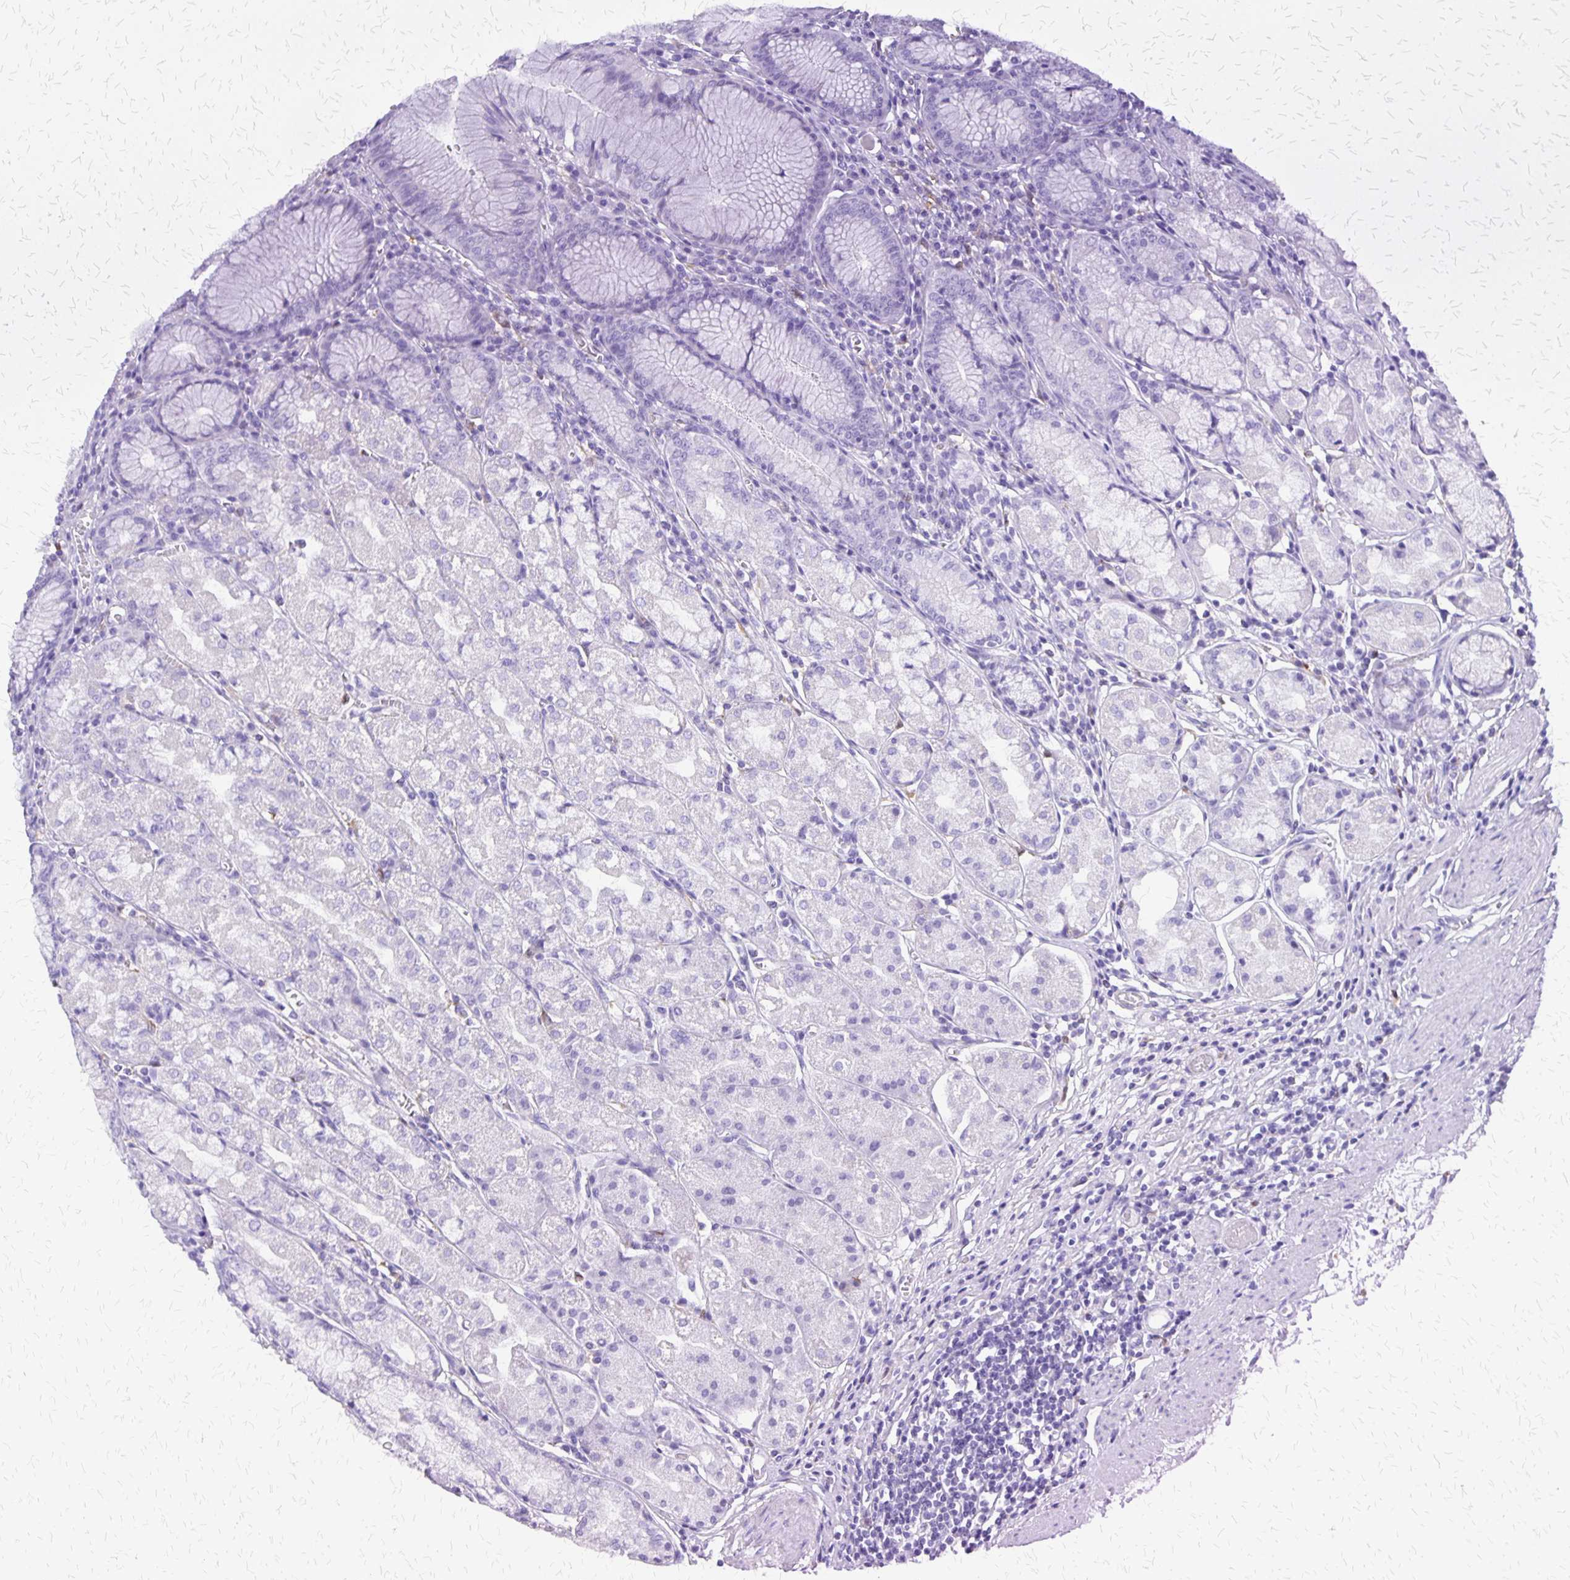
{"staining": {"intensity": "negative", "quantity": "none", "location": "none"}, "tissue": "stomach", "cell_type": "Glandular cells", "image_type": "normal", "snomed": [{"axis": "morphology", "description": "Normal tissue, NOS"}, {"axis": "topography", "description": "Stomach"}], "caption": "The immunohistochemistry (IHC) histopathology image has no significant positivity in glandular cells of stomach.", "gene": "SLC13A2", "patient": {"sex": "male", "age": 55}}